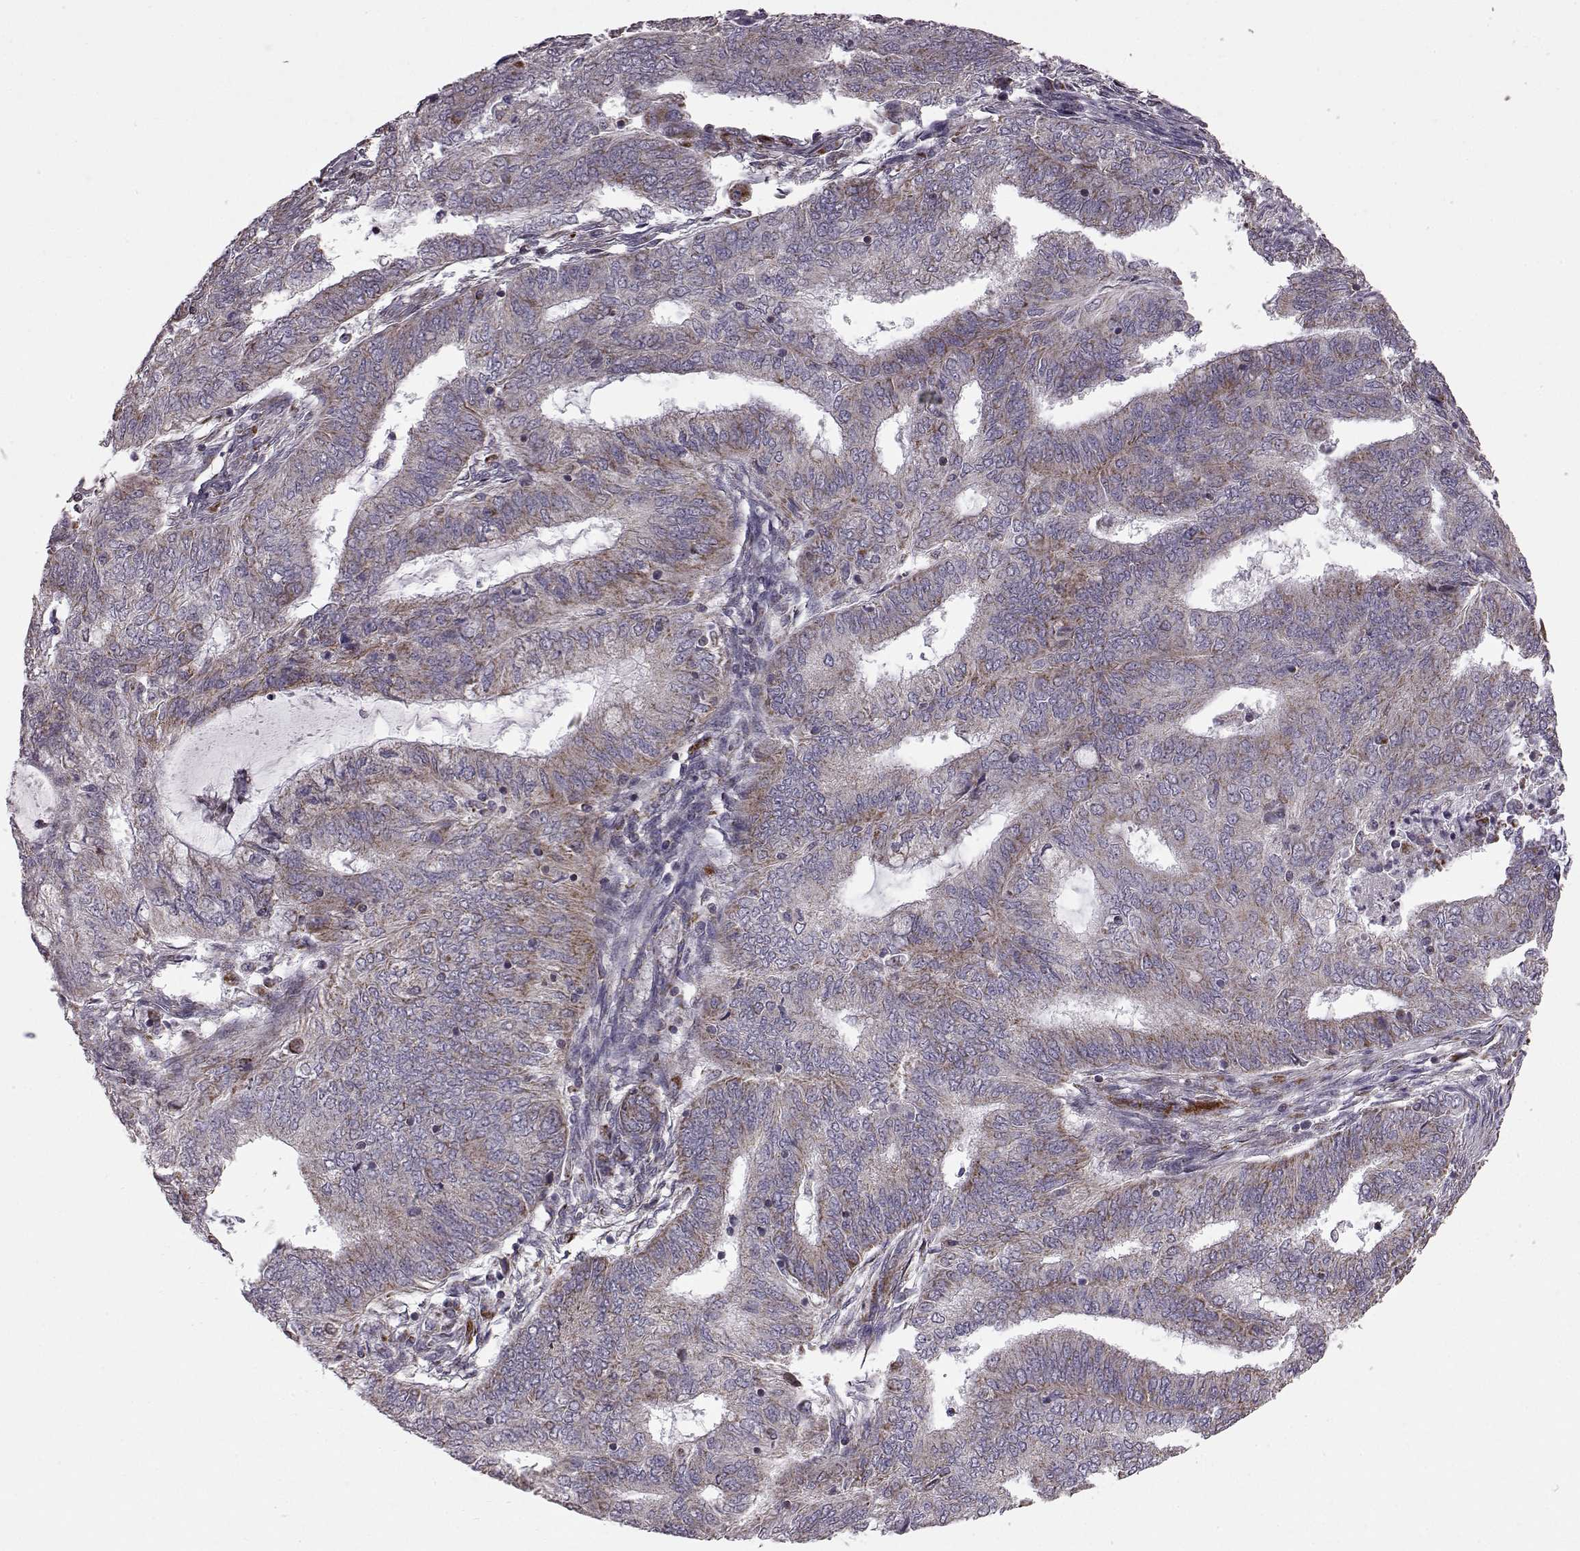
{"staining": {"intensity": "moderate", "quantity": "<25%", "location": "cytoplasmic/membranous"}, "tissue": "endometrial cancer", "cell_type": "Tumor cells", "image_type": "cancer", "snomed": [{"axis": "morphology", "description": "Adenocarcinoma, NOS"}, {"axis": "topography", "description": "Endometrium"}], "caption": "Endometrial adenocarcinoma stained with DAB (3,3'-diaminobenzidine) IHC displays low levels of moderate cytoplasmic/membranous expression in about <25% of tumor cells. (Brightfield microscopy of DAB IHC at high magnification).", "gene": "FAM8A1", "patient": {"sex": "female", "age": 62}}